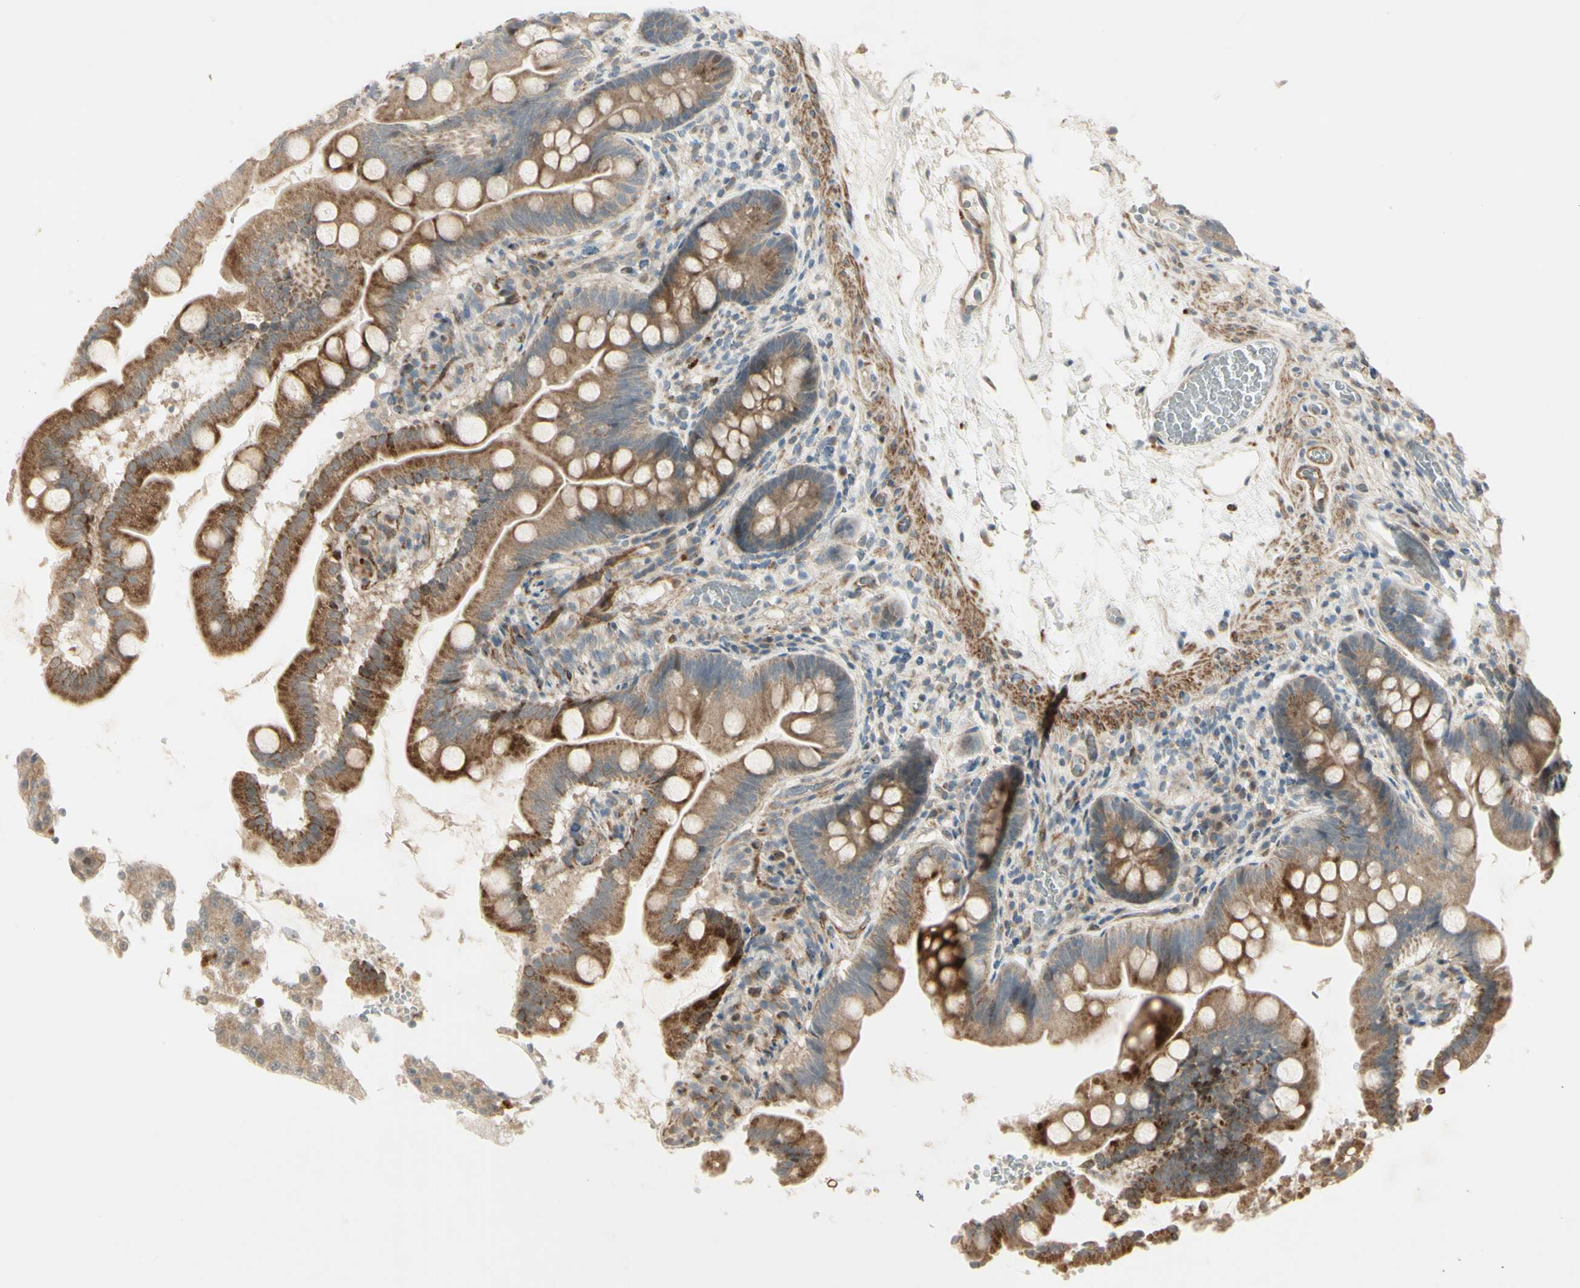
{"staining": {"intensity": "moderate", "quantity": ">75%", "location": "cytoplasmic/membranous"}, "tissue": "small intestine", "cell_type": "Glandular cells", "image_type": "normal", "snomed": [{"axis": "morphology", "description": "Normal tissue, NOS"}, {"axis": "topography", "description": "Small intestine"}], "caption": "The histopathology image displays immunohistochemical staining of normal small intestine. There is moderate cytoplasmic/membranous positivity is identified in approximately >75% of glandular cells. (IHC, brightfield microscopy, high magnification).", "gene": "NDFIP1", "patient": {"sex": "female", "age": 56}}